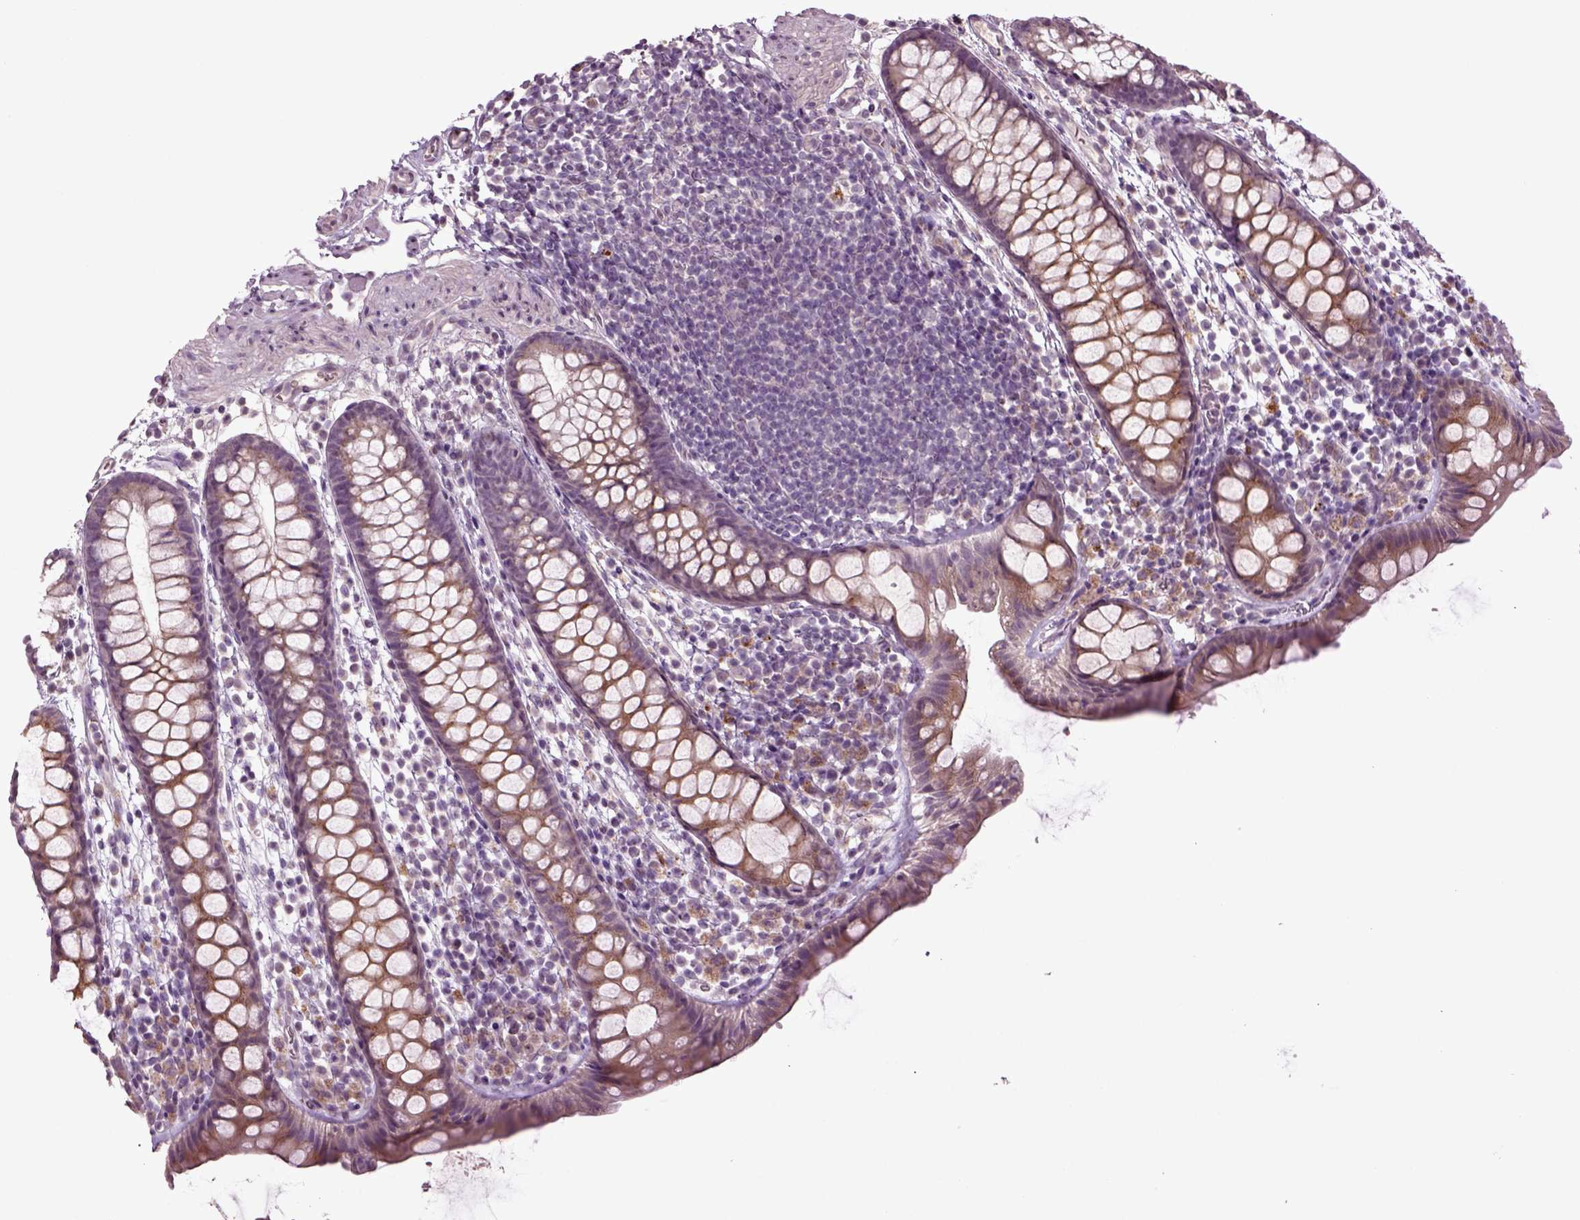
{"staining": {"intensity": "moderate", "quantity": ">75%", "location": "cytoplasmic/membranous"}, "tissue": "rectum", "cell_type": "Glandular cells", "image_type": "normal", "snomed": [{"axis": "morphology", "description": "Normal tissue, NOS"}, {"axis": "topography", "description": "Rectum"}], "caption": "Immunohistochemical staining of normal human rectum exhibits medium levels of moderate cytoplasmic/membranous staining in about >75% of glandular cells.", "gene": "SLC17A6", "patient": {"sex": "male", "age": 57}}